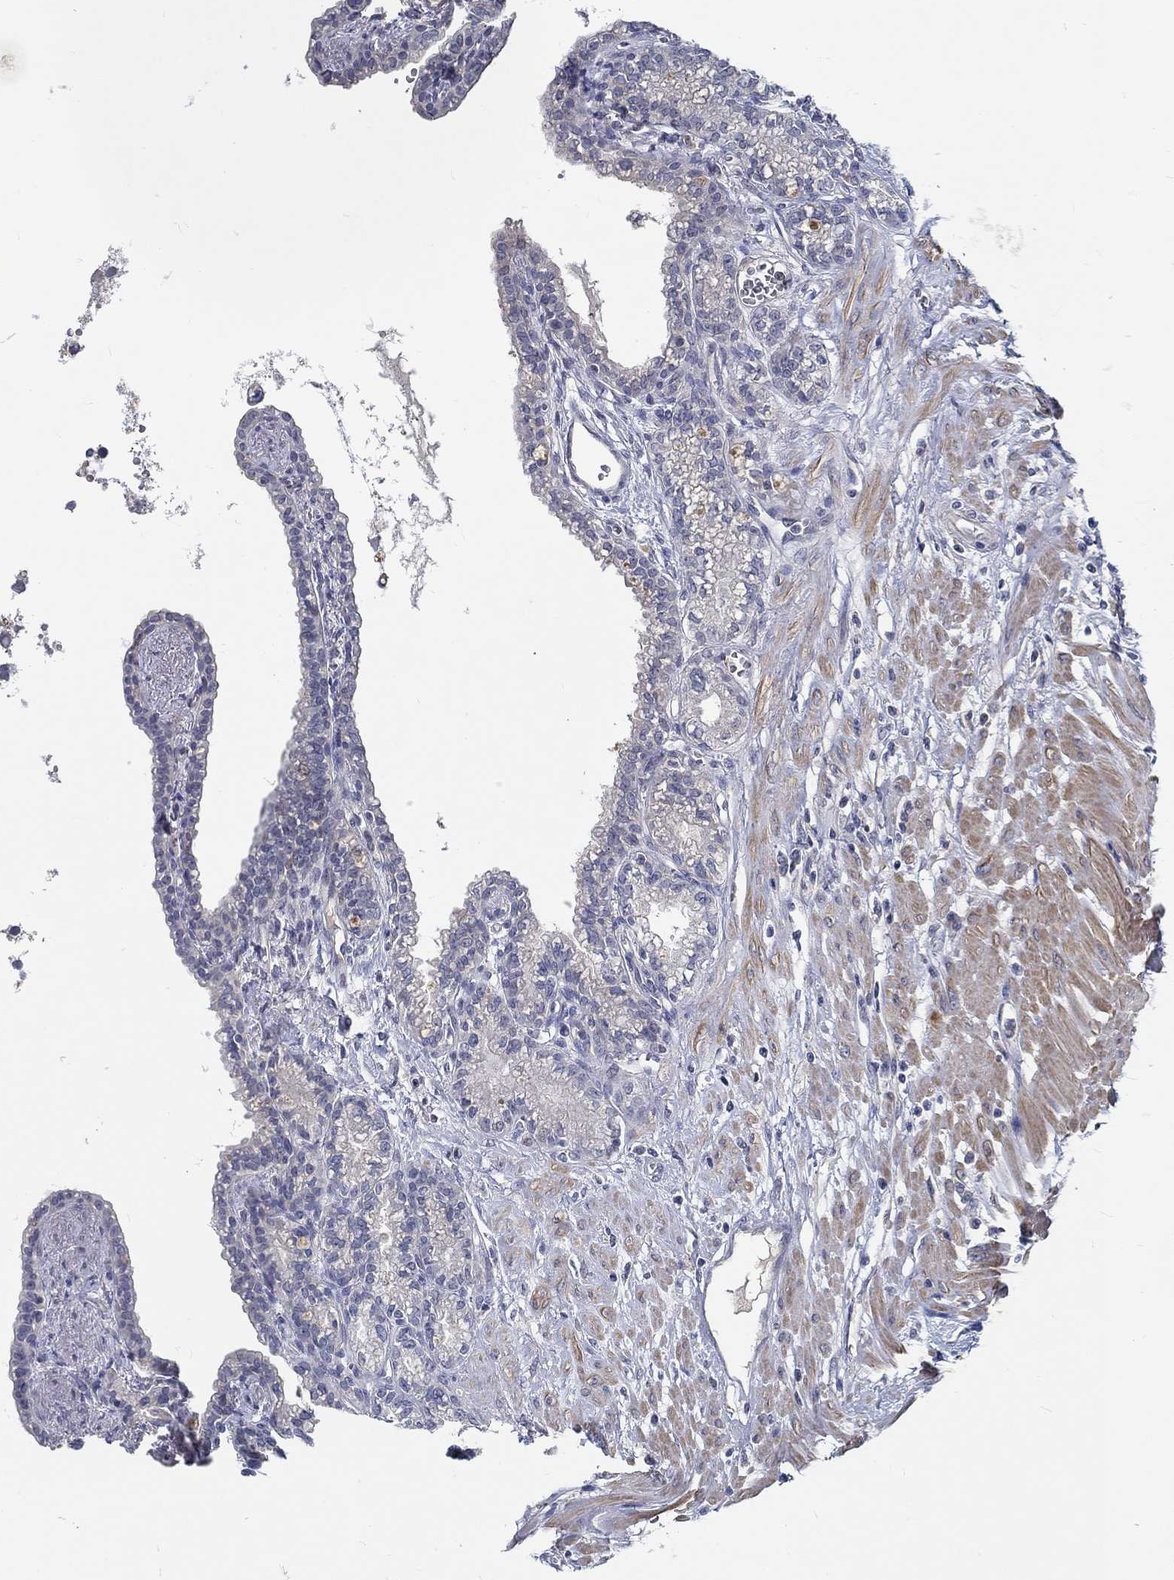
{"staining": {"intensity": "negative", "quantity": "none", "location": "none"}, "tissue": "seminal vesicle", "cell_type": "Glandular cells", "image_type": "normal", "snomed": [{"axis": "morphology", "description": "Normal tissue, NOS"}, {"axis": "morphology", "description": "Urothelial carcinoma, NOS"}, {"axis": "topography", "description": "Urinary bladder"}, {"axis": "topography", "description": "Seminal veicle"}], "caption": "Benign seminal vesicle was stained to show a protein in brown. There is no significant positivity in glandular cells.", "gene": "MYBPC1", "patient": {"sex": "male", "age": 76}}